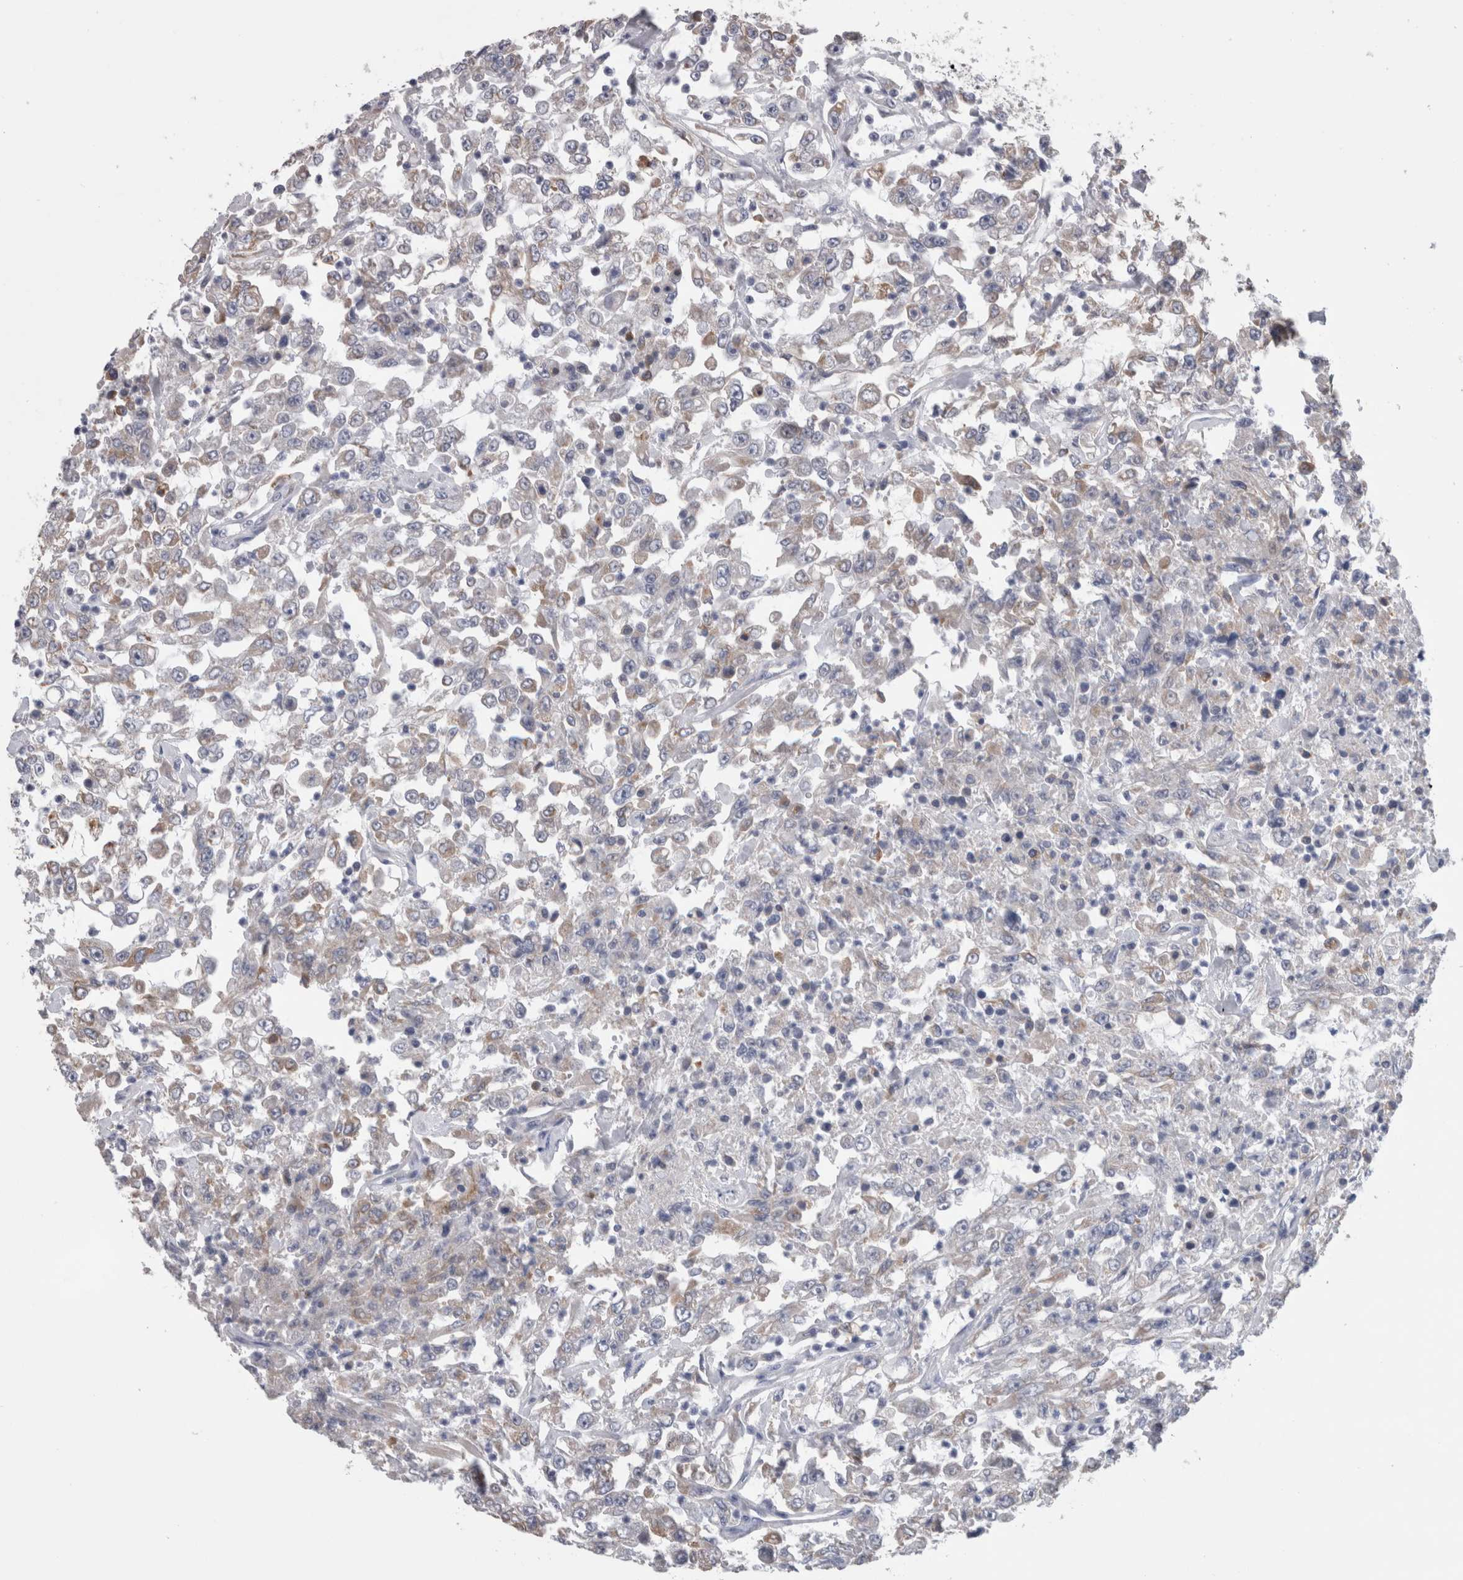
{"staining": {"intensity": "weak", "quantity": "25%-75%", "location": "cytoplasmic/membranous"}, "tissue": "urothelial cancer", "cell_type": "Tumor cells", "image_type": "cancer", "snomed": [{"axis": "morphology", "description": "Urothelial carcinoma, High grade"}, {"axis": "topography", "description": "Urinary bladder"}], "caption": "This is an image of immunohistochemistry (IHC) staining of high-grade urothelial carcinoma, which shows weak positivity in the cytoplasmic/membranous of tumor cells.", "gene": "GDAP1", "patient": {"sex": "male", "age": 46}}